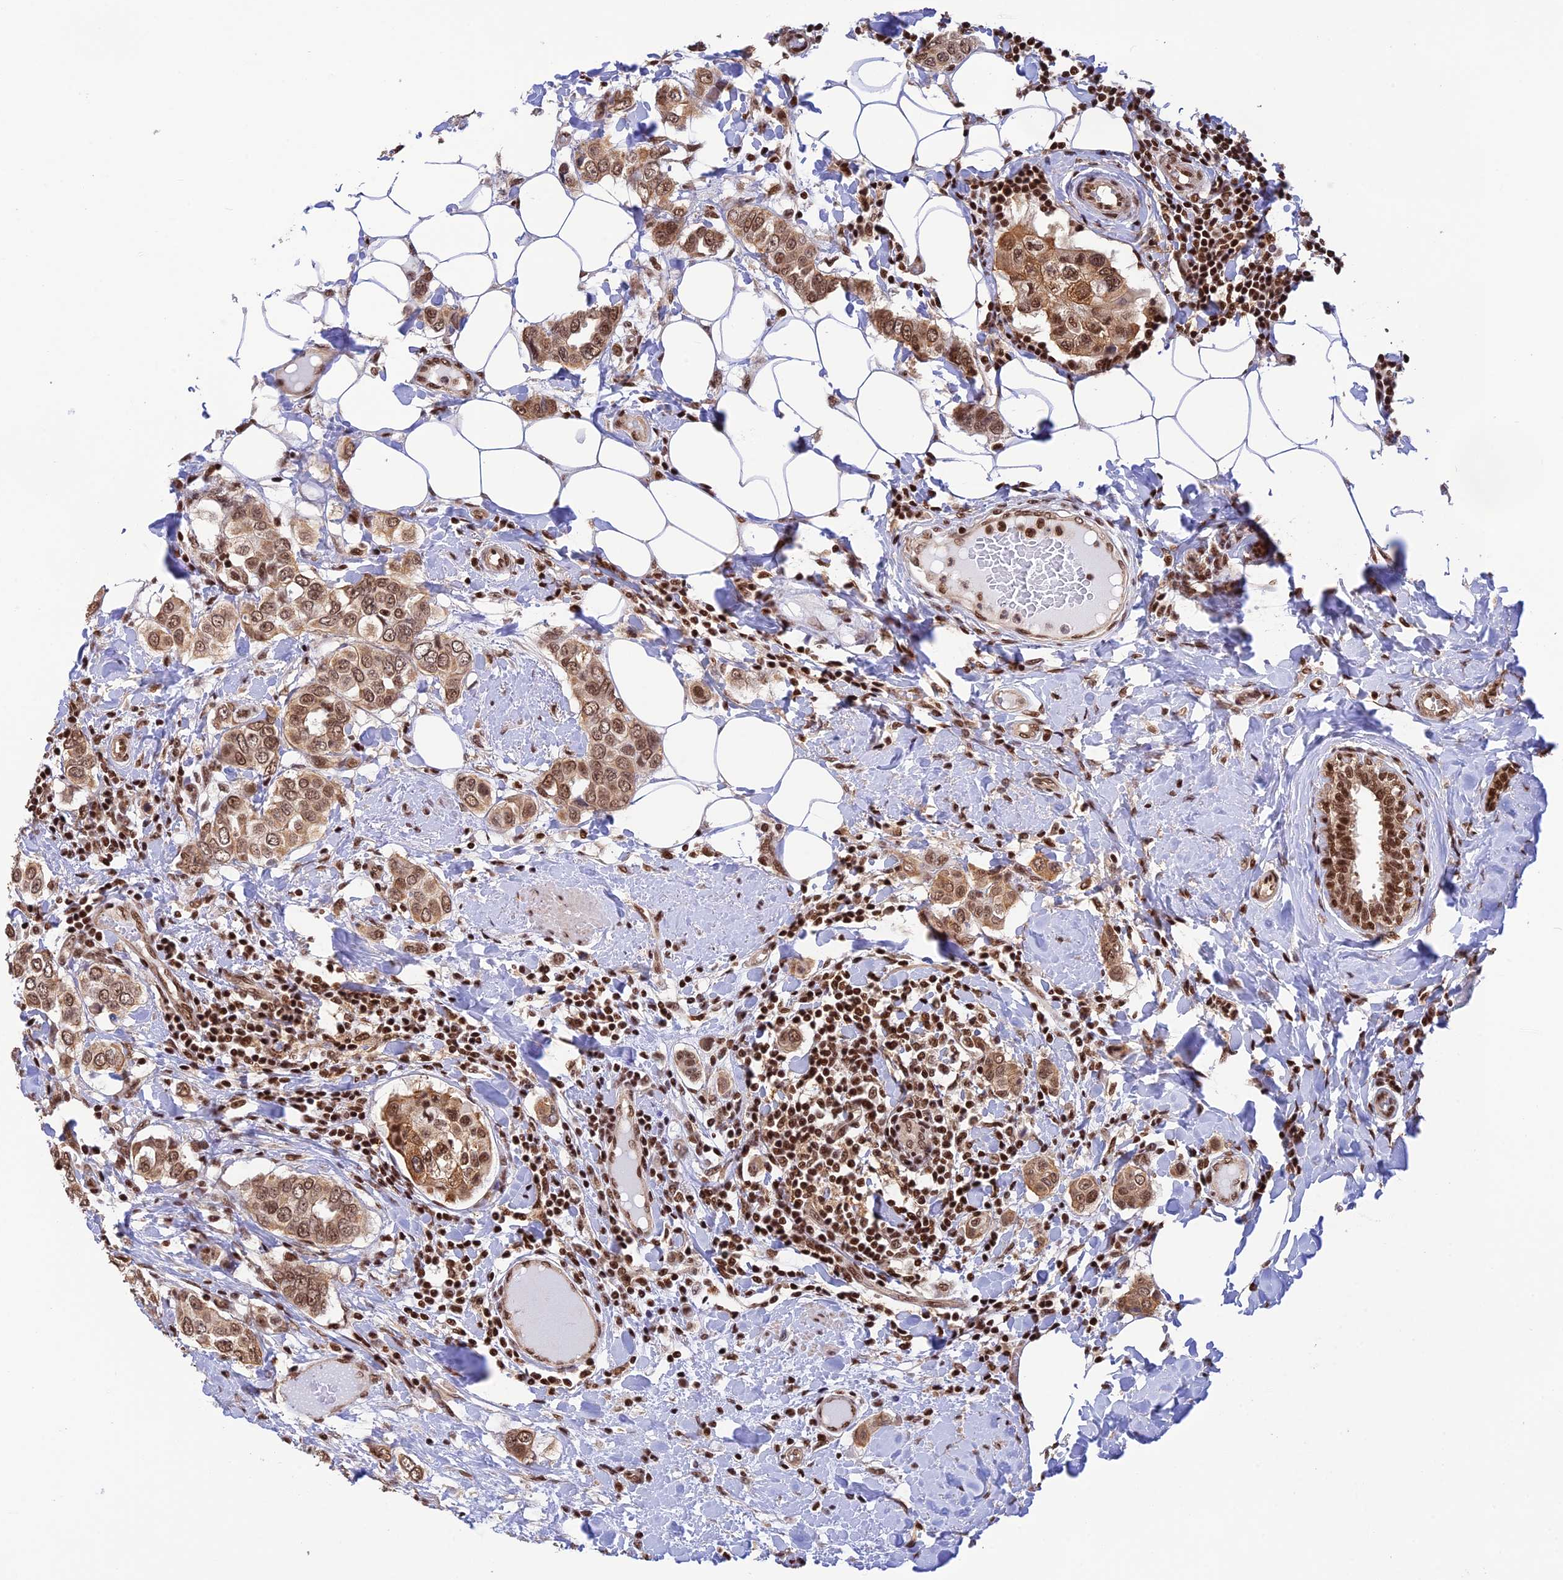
{"staining": {"intensity": "moderate", "quantity": ">75%", "location": "cytoplasmic/membranous,nuclear"}, "tissue": "breast cancer", "cell_type": "Tumor cells", "image_type": "cancer", "snomed": [{"axis": "morphology", "description": "Lobular carcinoma"}, {"axis": "topography", "description": "Breast"}], "caption": "An IHC histopathology image of neoplastic tissue is shown. Protein staining in brown labels moderate cytoplasmic/membranous and nuclear positivity in breast lobular carcinoma within tumor cells.", "gene": "THAP11", "patient": {"sex": "female", "age": 51}}